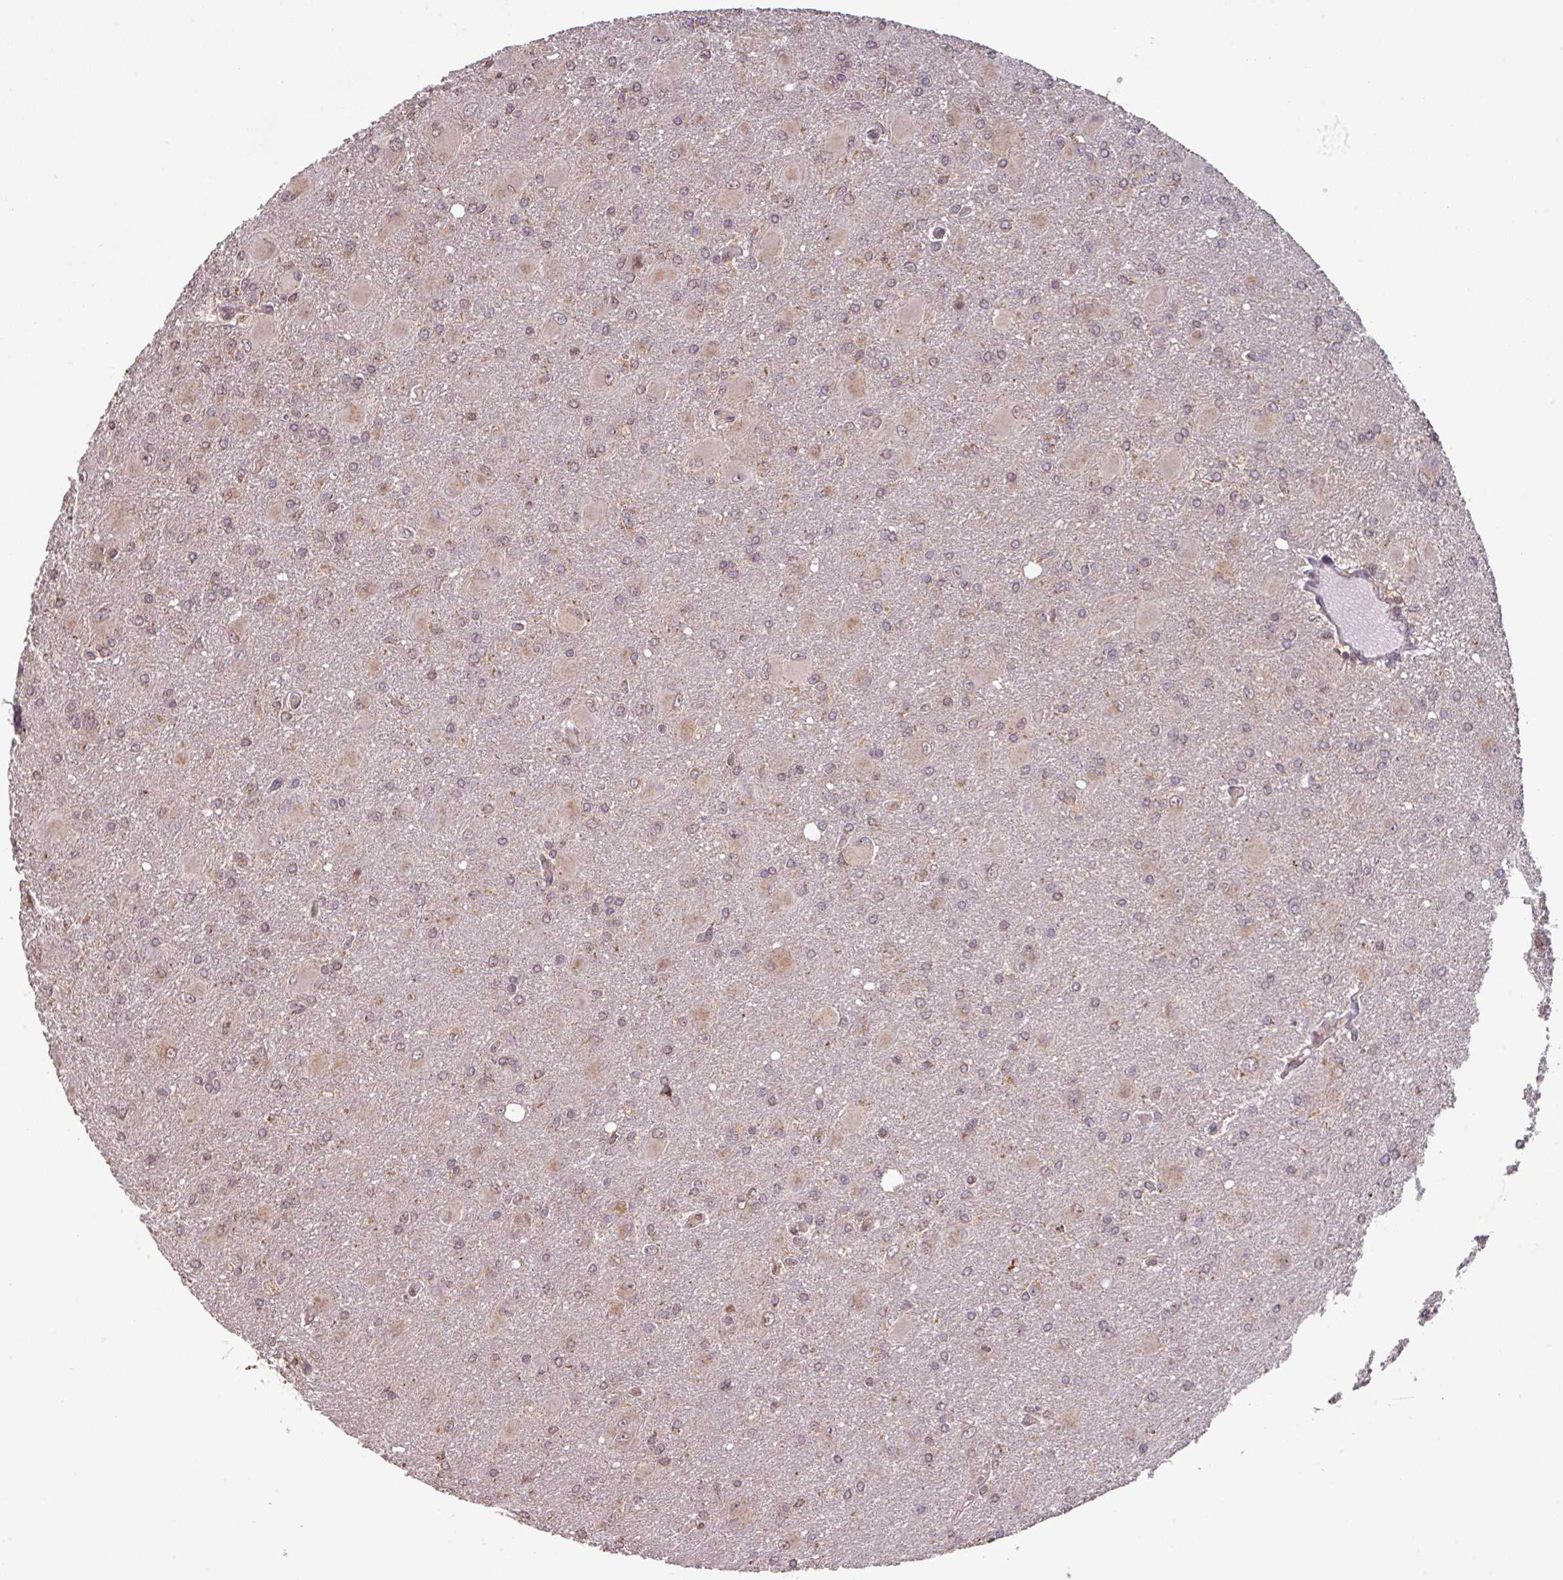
{"staining": {"intensity": "moderate", "quantity": ">75%", "location": "cytoplasmic/membranous"}, "tissue": "glioma", "cell_type": "Tumor cells", "image_type": "cancer", "snomed": [{"axis": "morphology", "description": "Glioma, malignant, High grade"}, {"axis": "topography", "description": "Brain"}], "caption": "A medium amount of moderate cytoplasmic/membranous staining is identified in about >75% of tumor cells in glioma tissue. The protein of interest is stained brown, and the nuclei are stained in blue (DAB IHC with brightfield microscopy, high magnification).", "gene": "MRRF", "patient": {"sex": "male", "age": 67}}